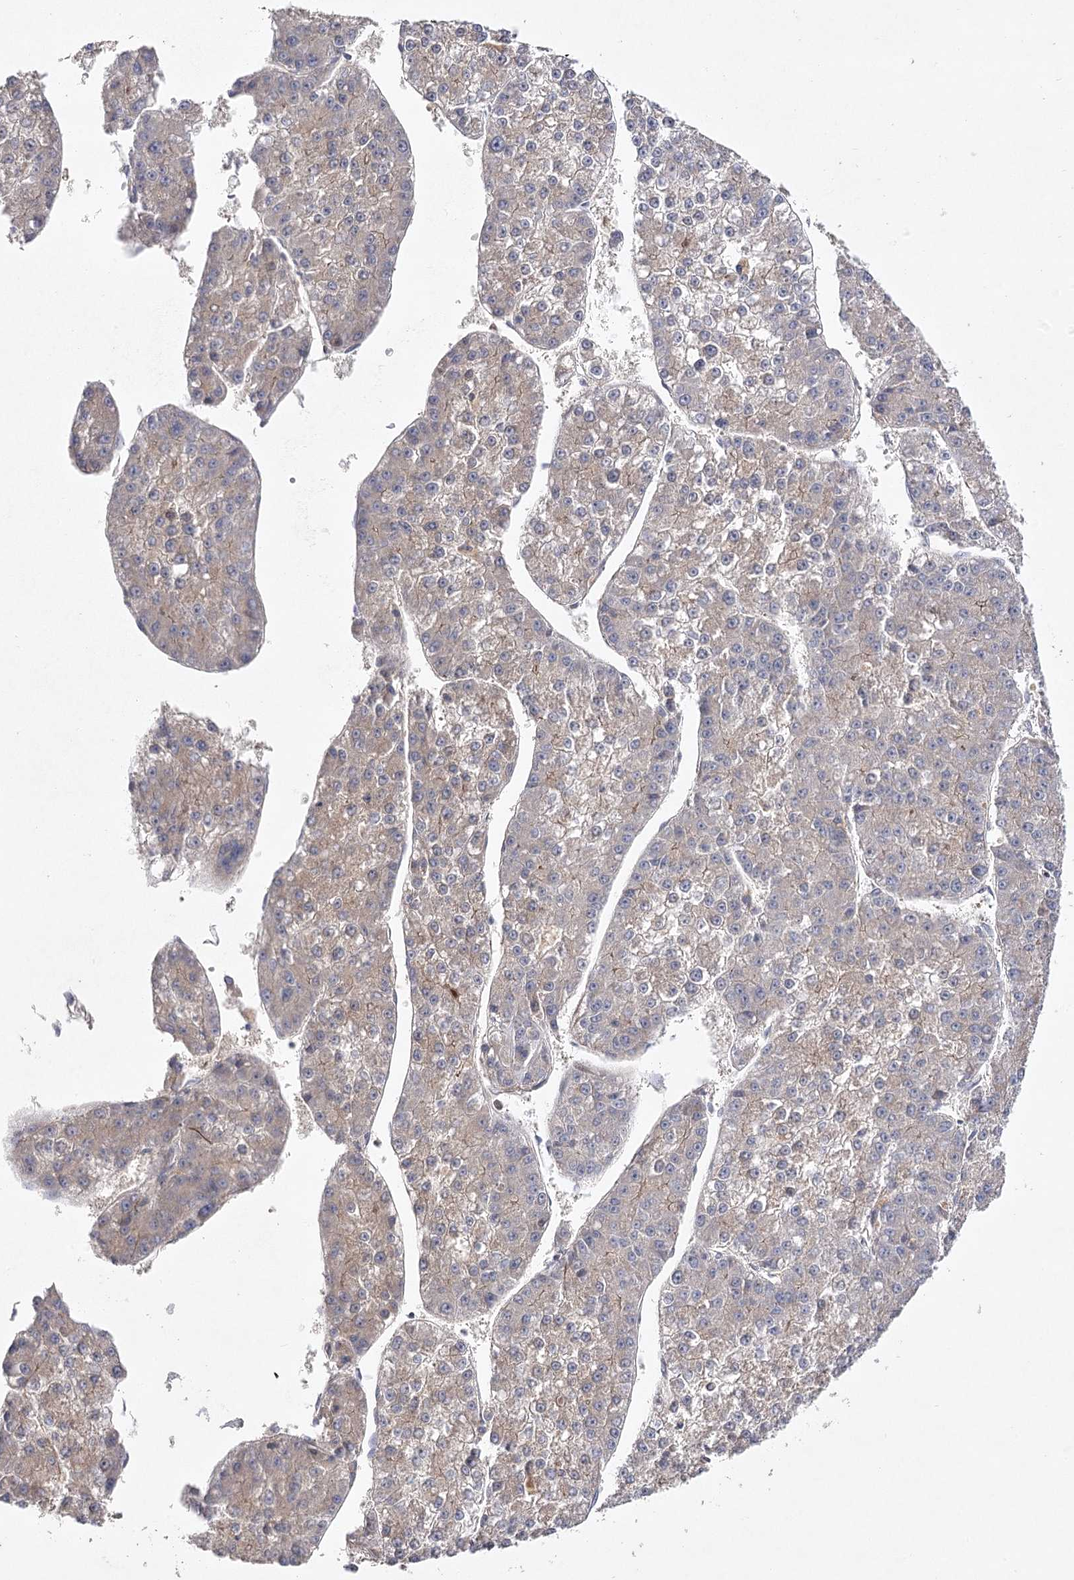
{"staining": {"intensity": "weak", "quantity": "<25%", "location": "cytoplasmic/membranous"}, "tissue": "liver cancer", "cell_type": "Tumor cells", "image_type": "cancer", "snomed": [{"axis": "morphology", "description": "Carcinoma, Hepatocellular, NOS"}, {"axis": "topography", "description": "Liver"}], "caption": "Photomicrograph shows no protein positivity in tumor cells of liver cancer tissue.", "gene": "OBSL1", "patient": {"sex": "female", "age": 73}}